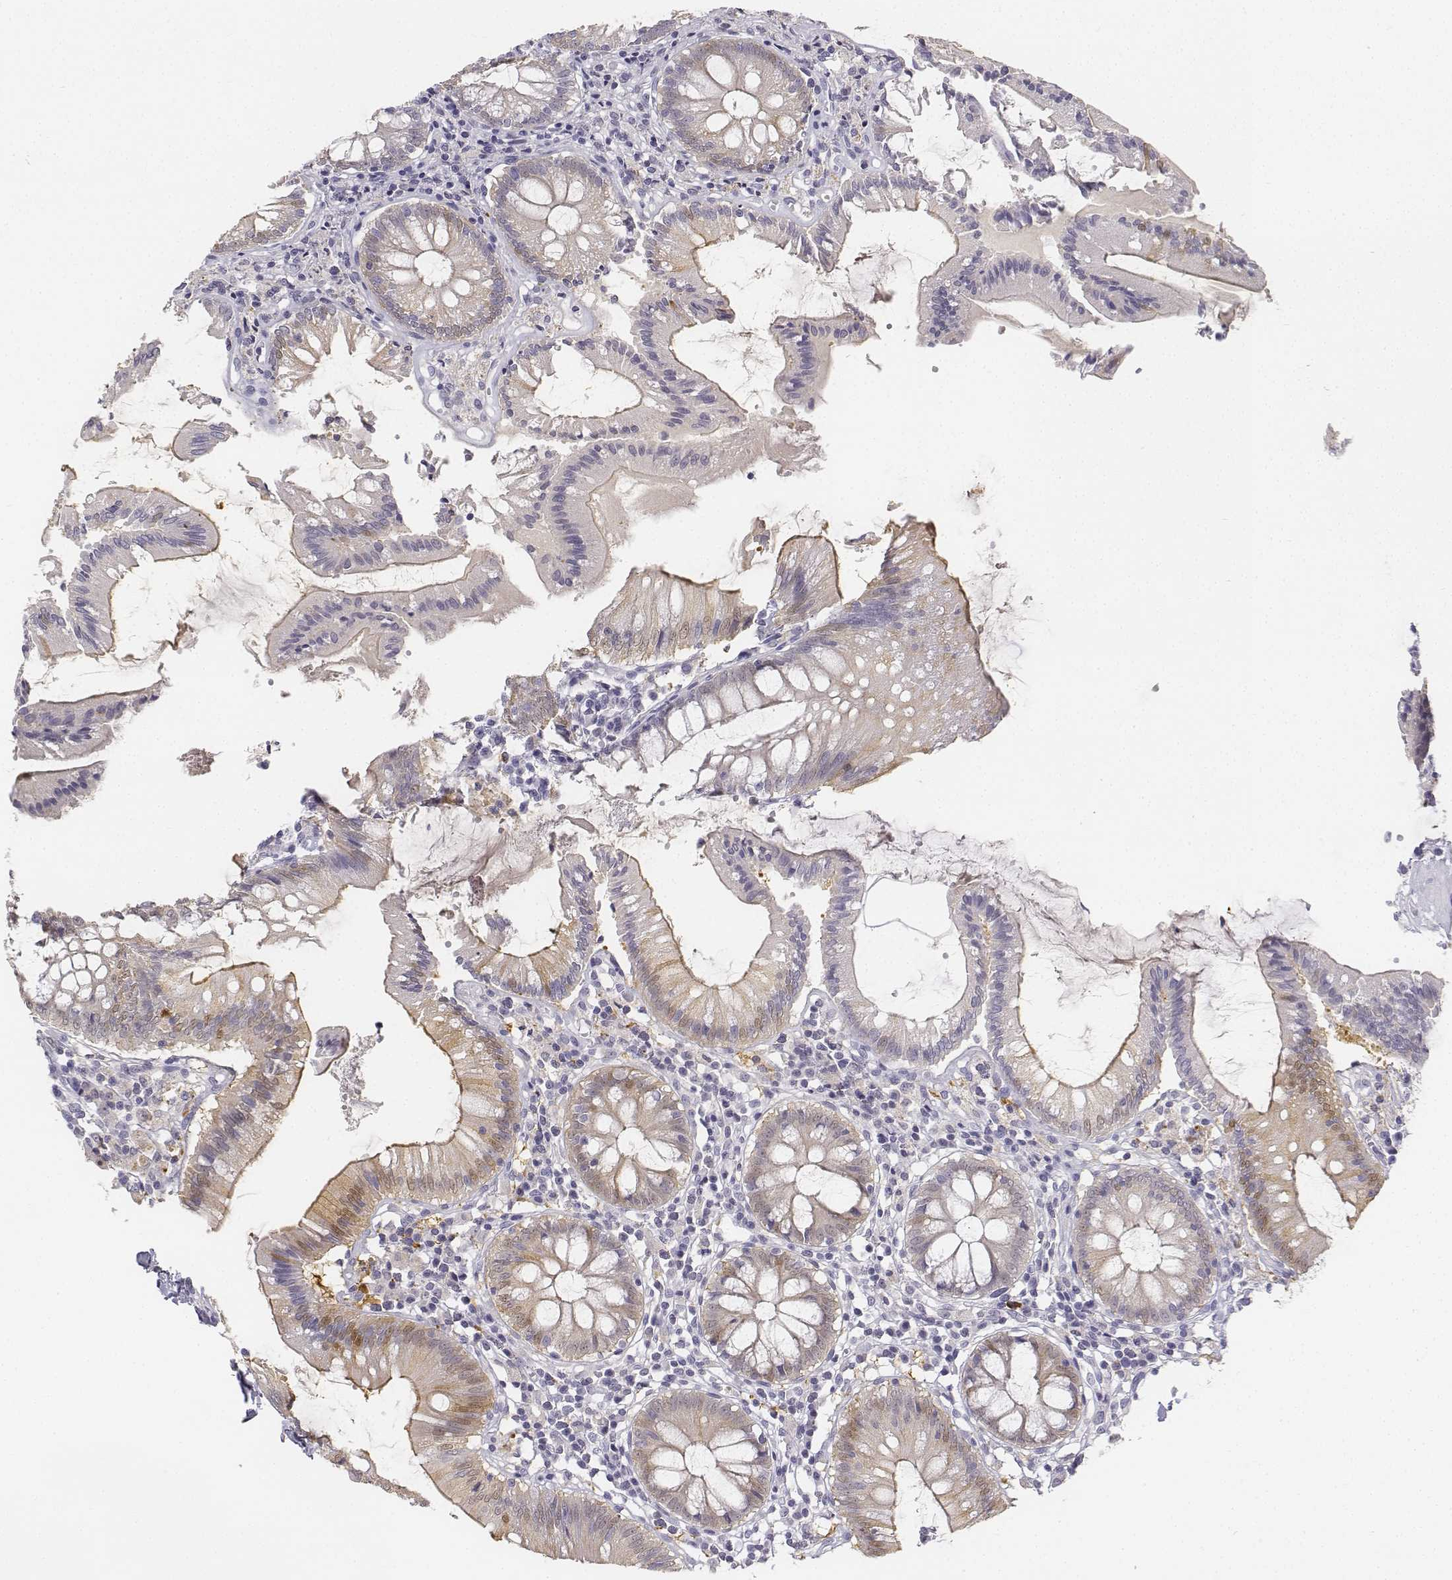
{"staining": {"intensity": "negative", "quantity": "none", "location": "none"}, "tissue": "colon", "cell_type": "Endothelial cells", "image_type": "normal", "snomed": [{"axis": "morphology", "description": "Normal tissue, NOS"}, {"axis": "morphology", "description": "Adenocarcinoma, NOS"}, {"axis": "topography", "description": "Colon"}], "caption": "This is an immunohistochemistry image of unremarkable human colon. There is no staining in endothelial cells.", "gene": "UCN2", "patient": {"sex": "male", "age": 83}}